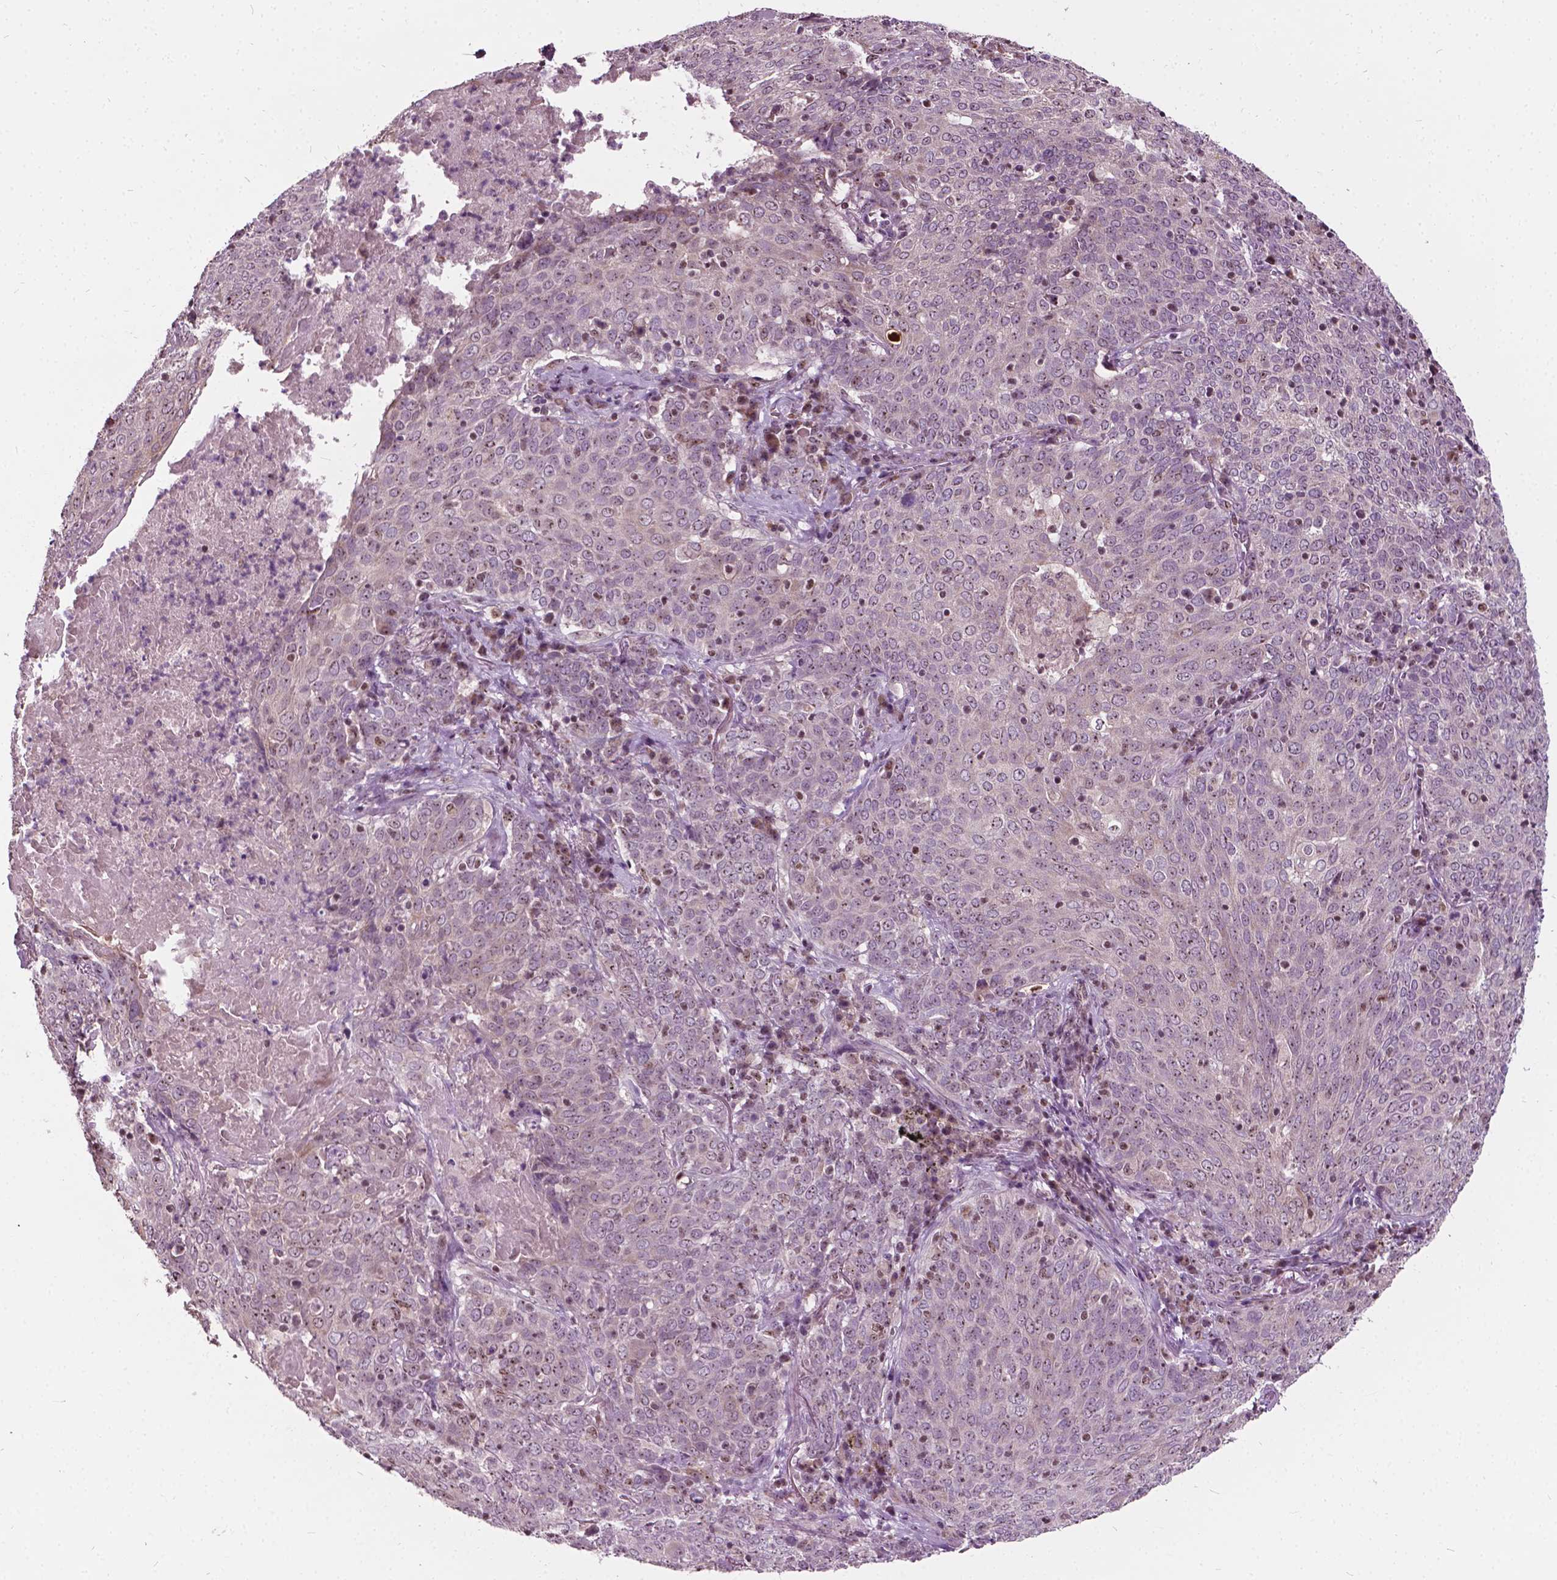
{"staining": {"intensity": "weak", "quantity": ">75%", "location": "nuclear"}, "tissue": "lung cancer", "cell_type": "Tumor cells", "image_type": "cancer", "snomed": [{"axis": "morphology", "description": "Squamous cell carcinoma, NOS"}, {"axis": "topography", "description": "Lung"}], "caption": "Human squamous cell carcinoma (lung) stained for a protein (brown) reveals weak nuclear positive positivity in approximately >75% of tumor cells.", "gene": "ODF3L2", "patient": {"sex": "male", "age": 82}}